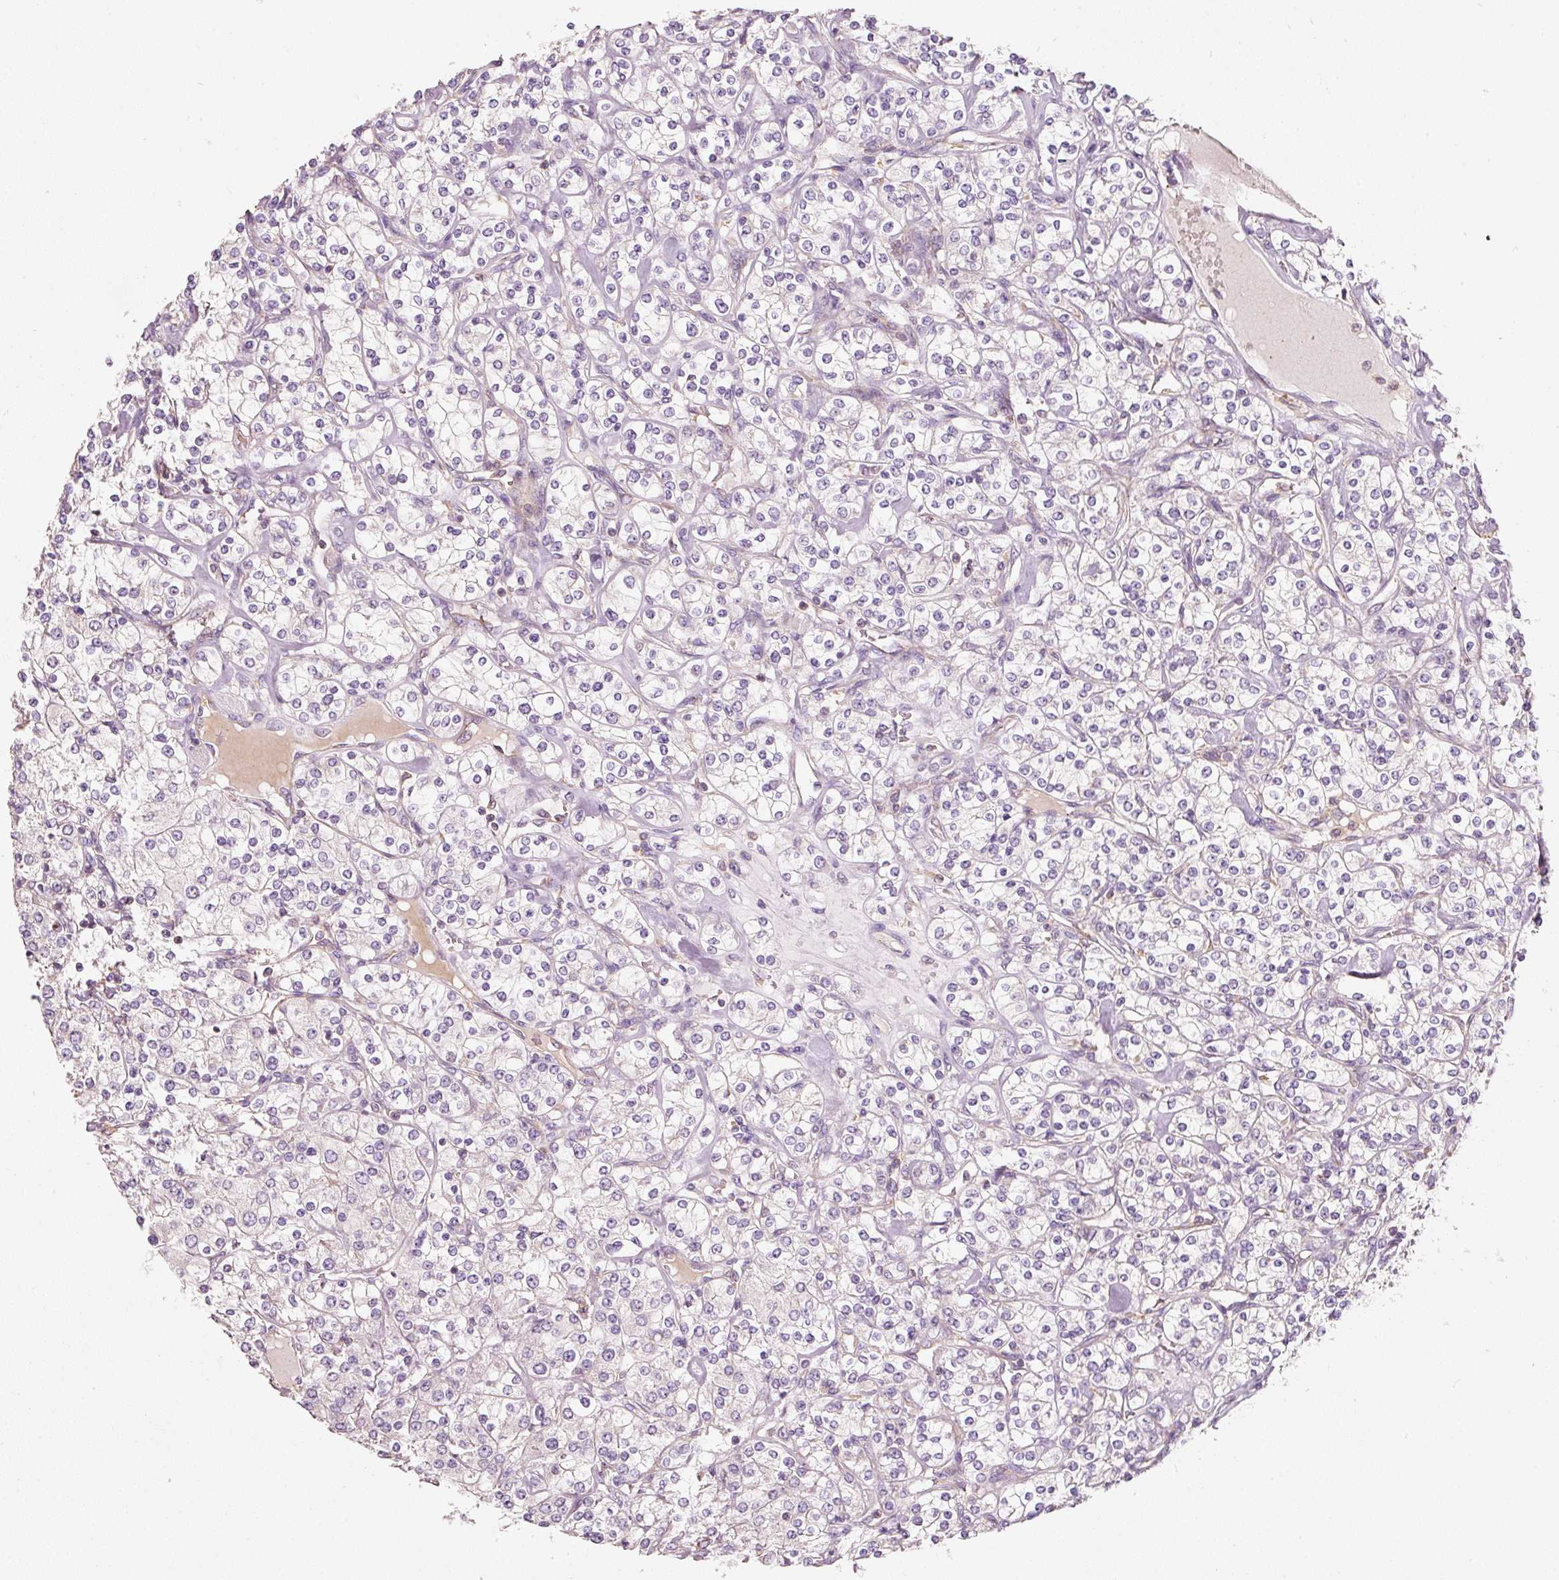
{"staining": {"intensity": "negative", "quantity": "none", "location": "none"}, "tissue": "renal cancer", "cell_type": "Tumor cells", "image_type": "cancer", "snomed": [{"axis": "morphology", "description": "Adenocarcinoma, NOS"}, {"axis": "topography", "description": "Kidney"}], "caption": "There is no significant positivity in tumor cells of adenocarcinoma (renal). (DAB (3,3'-diaminobenzidine) IHC, high magnification).", "gene": "IQGAP2", "patient": {"sex": "male", "age": 77}}